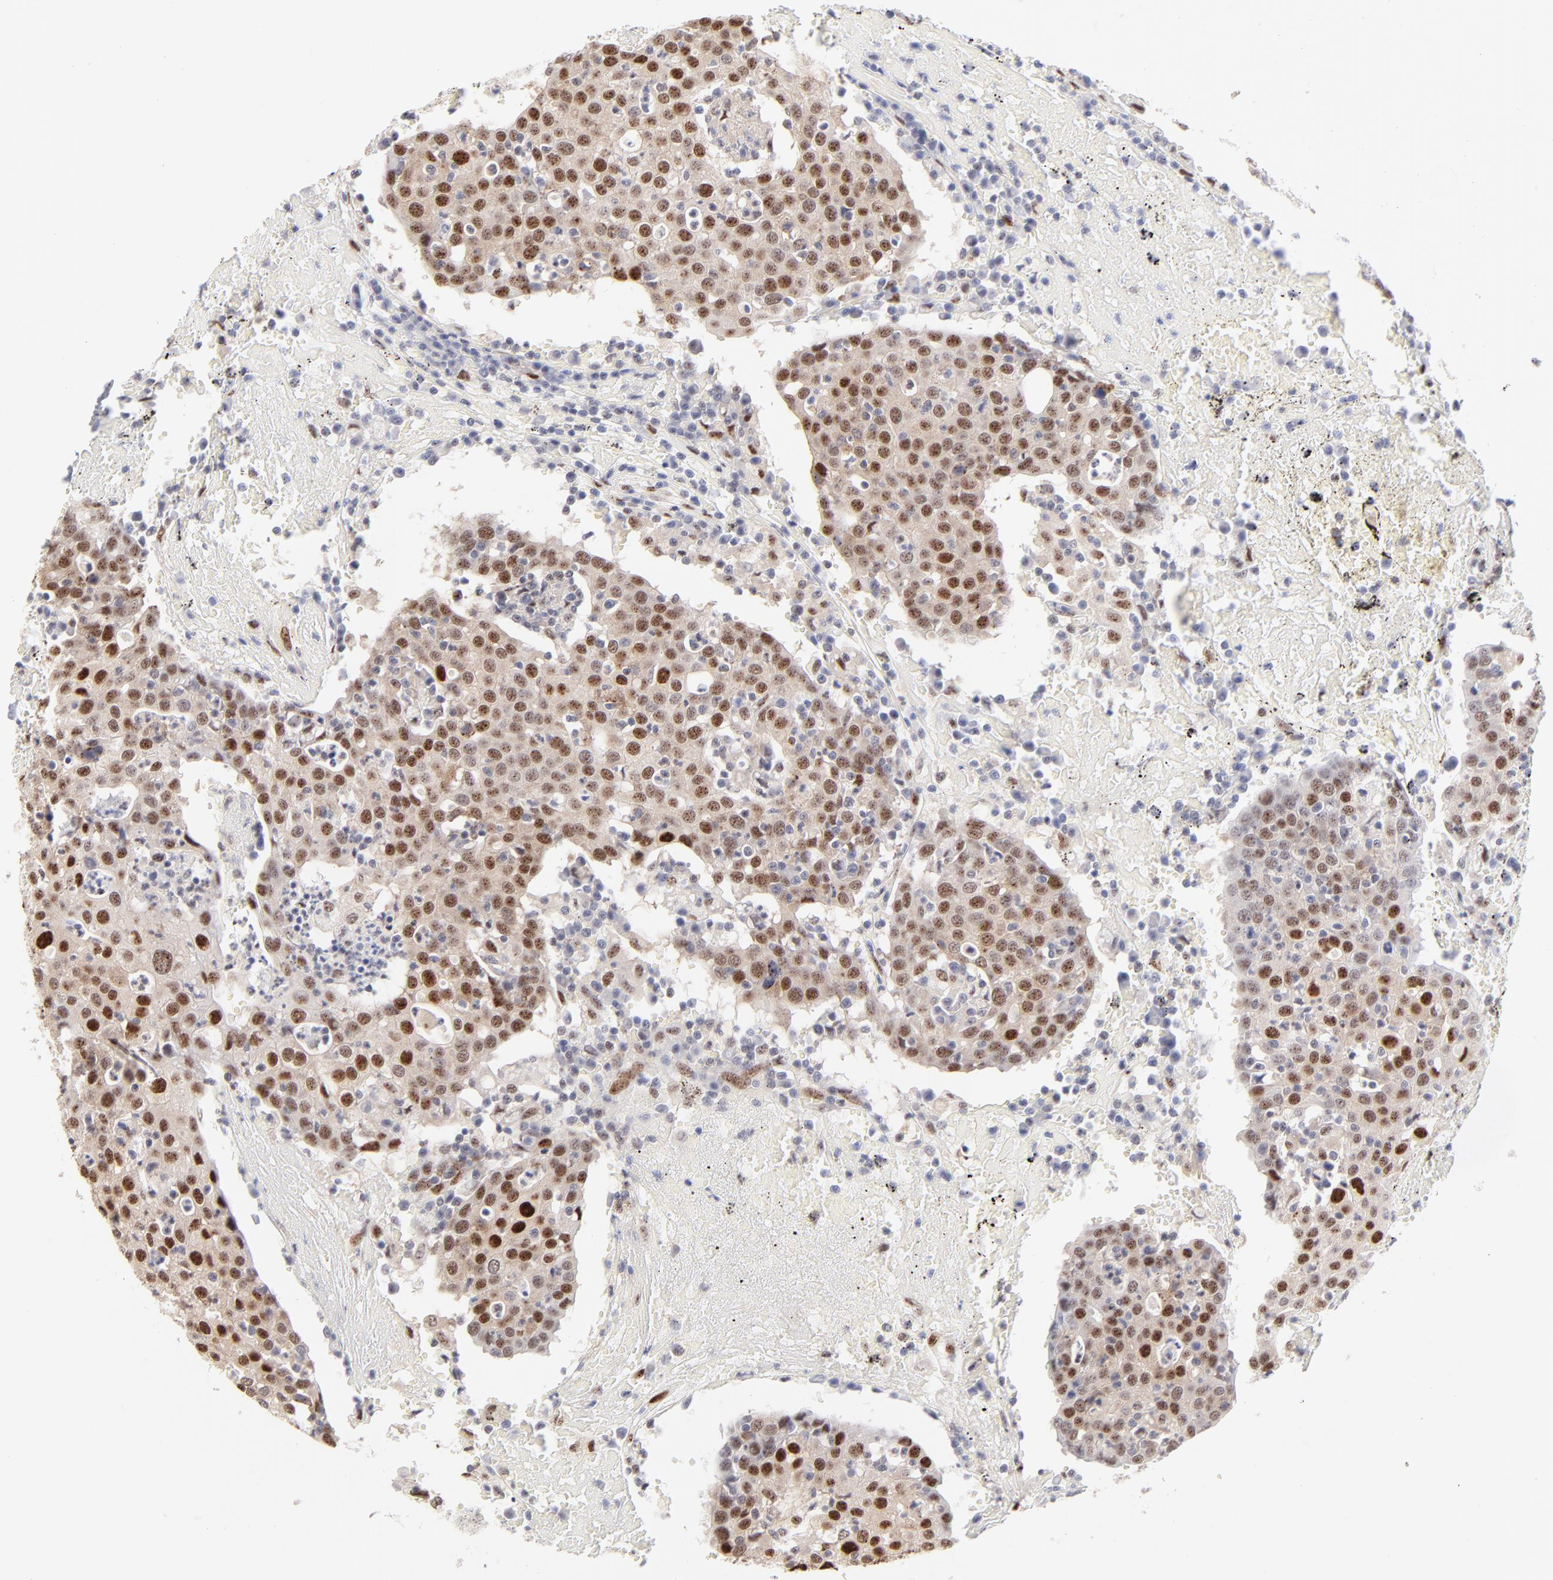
{"staining": {"intensity": "strong", "quantity": ">75%", "location": "nuclear"}, "tissue": "head and neck cancer", "cell_type": "Tumor cells", "image_type": "cancer", "snomed": [{"axis": "morphology", "description": "Adenocarcinoma, NOS"}, {"axis": "topography", "description": "Salivary gland"}, {"axis": "topography", "description": "Head-Neck"}], "caption": "Strong nuclear protein expression is appreciated in approximately >75% of tumor cells in head and neck adenocarcinoma. The staining is performed using DAB (3,3'-diaminobenzidine) brown chromogen to label protein expression. The nuclei are counter-stained blue using hematoxylin.", "gene": "STAT3", "patient": {"sex": "female", "age": 65}}